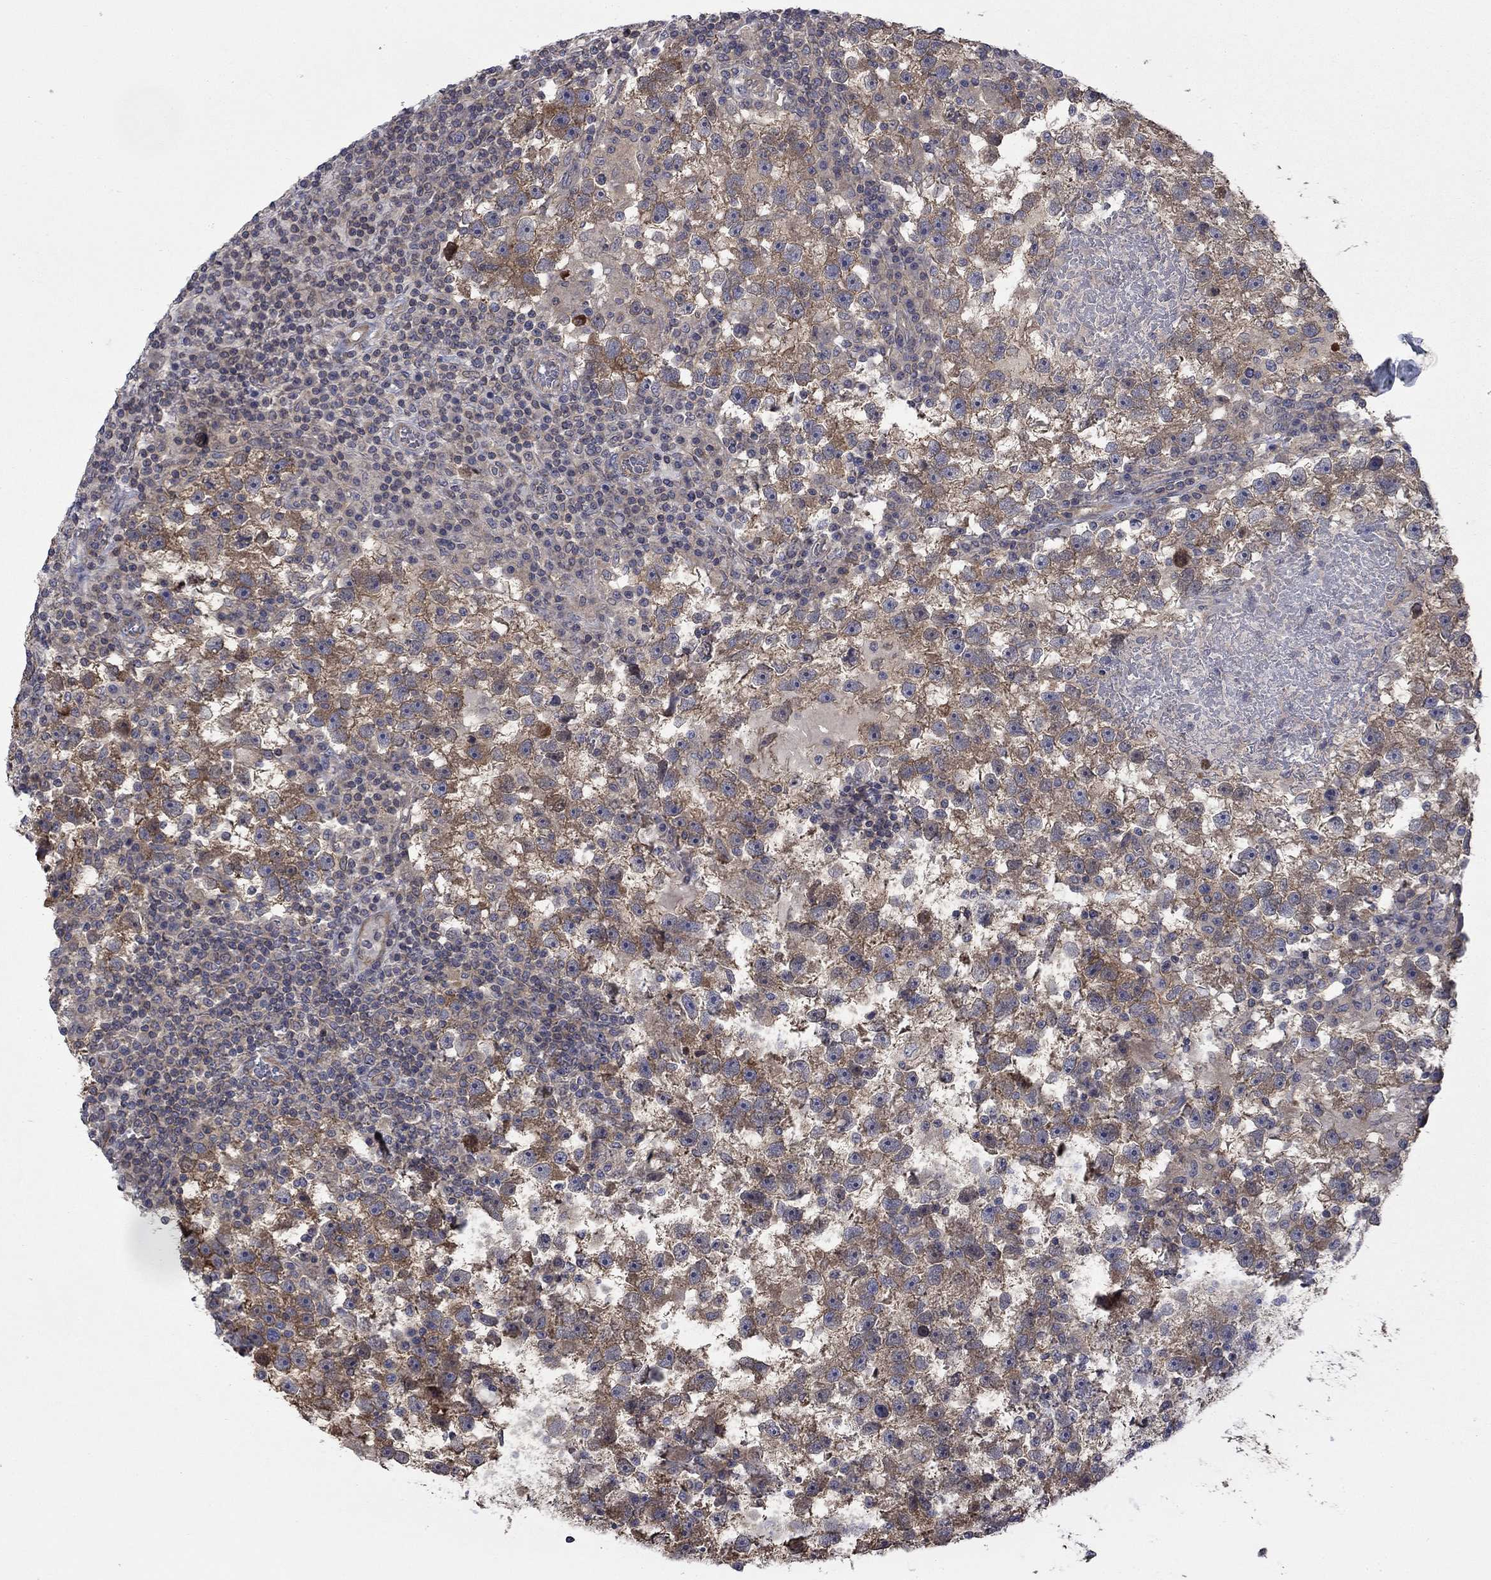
{"staining": {"intensity": "moderate", "quantity": "25%-75%", "location": "cytoplasmic/membranous"}, "tissue": "testis cancer", "cell_type": "Tumor cells", "image_type": "cancer", "snomed": [{"axis": "morphology", "description": "Seminoma, NOS"}, {"axis": "topography", "description": "Testis"}], "caption": "A histopathology image showing moderate cytoplasmic/membranous staining in about 25%-75% of tumor cells in testis seminoma, as visualized by brown immunohistochemical staining.", "gene": "PDZD2", "patient": {"sex": "male", "age": 47}}